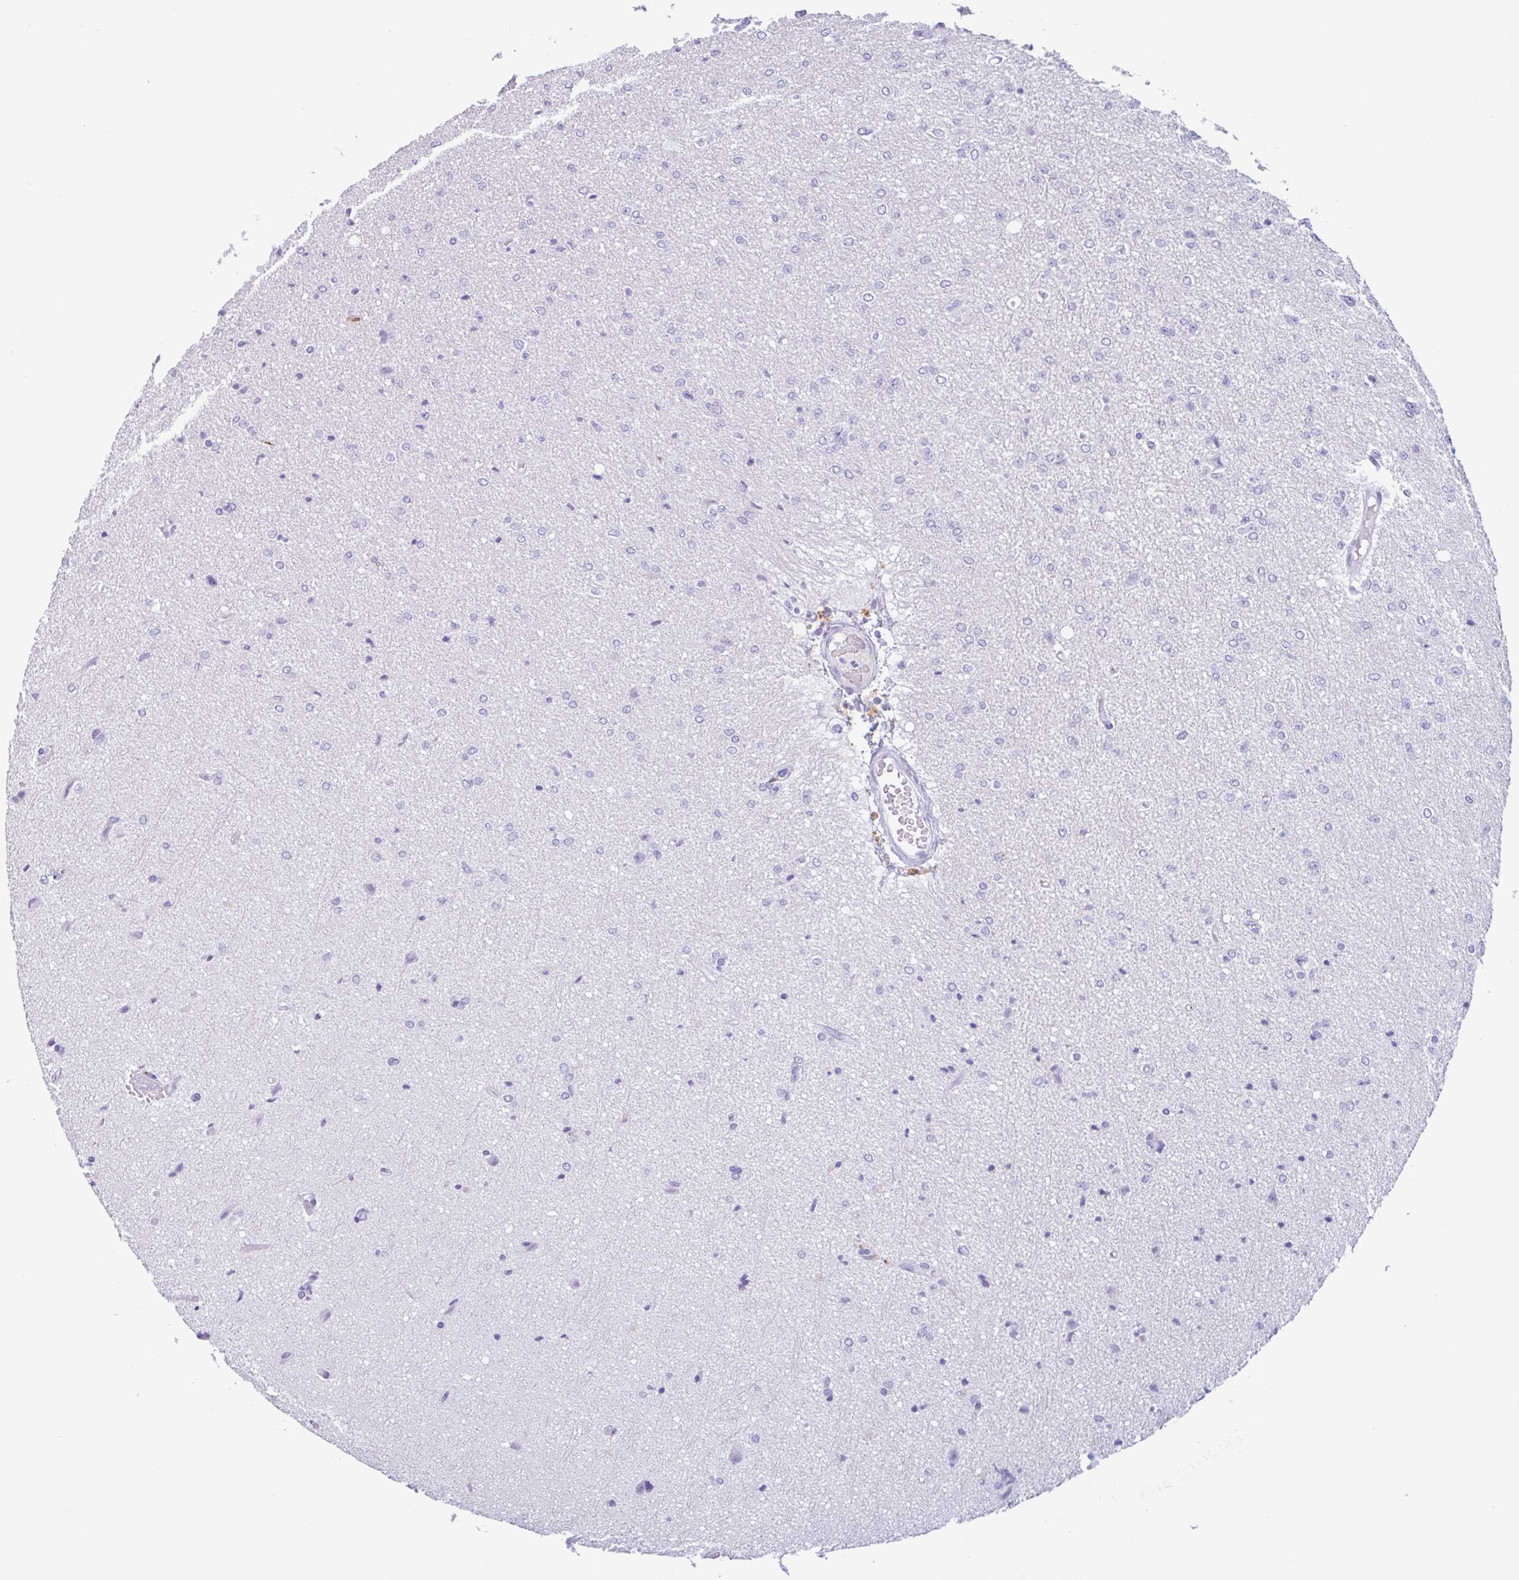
{"staining": {"intensity": "negative", "quantity": "none", "location": "none"}, "tissue": "glioma", "cell_type": "Tumor cells", "image_type": "cancer", "snomed": [{"axis": "morphology", "description": "Glioma, malignant, Low grade"}, {"axis": "topography", "description": "Brain"}], "caption": "Tumor cells show no significant positivity in malignant low-grade glioma. (DAB immunohistochemistry, high magnification).", "gene": "DTWD2", "patient": {"sex": "male", "age": 26}}